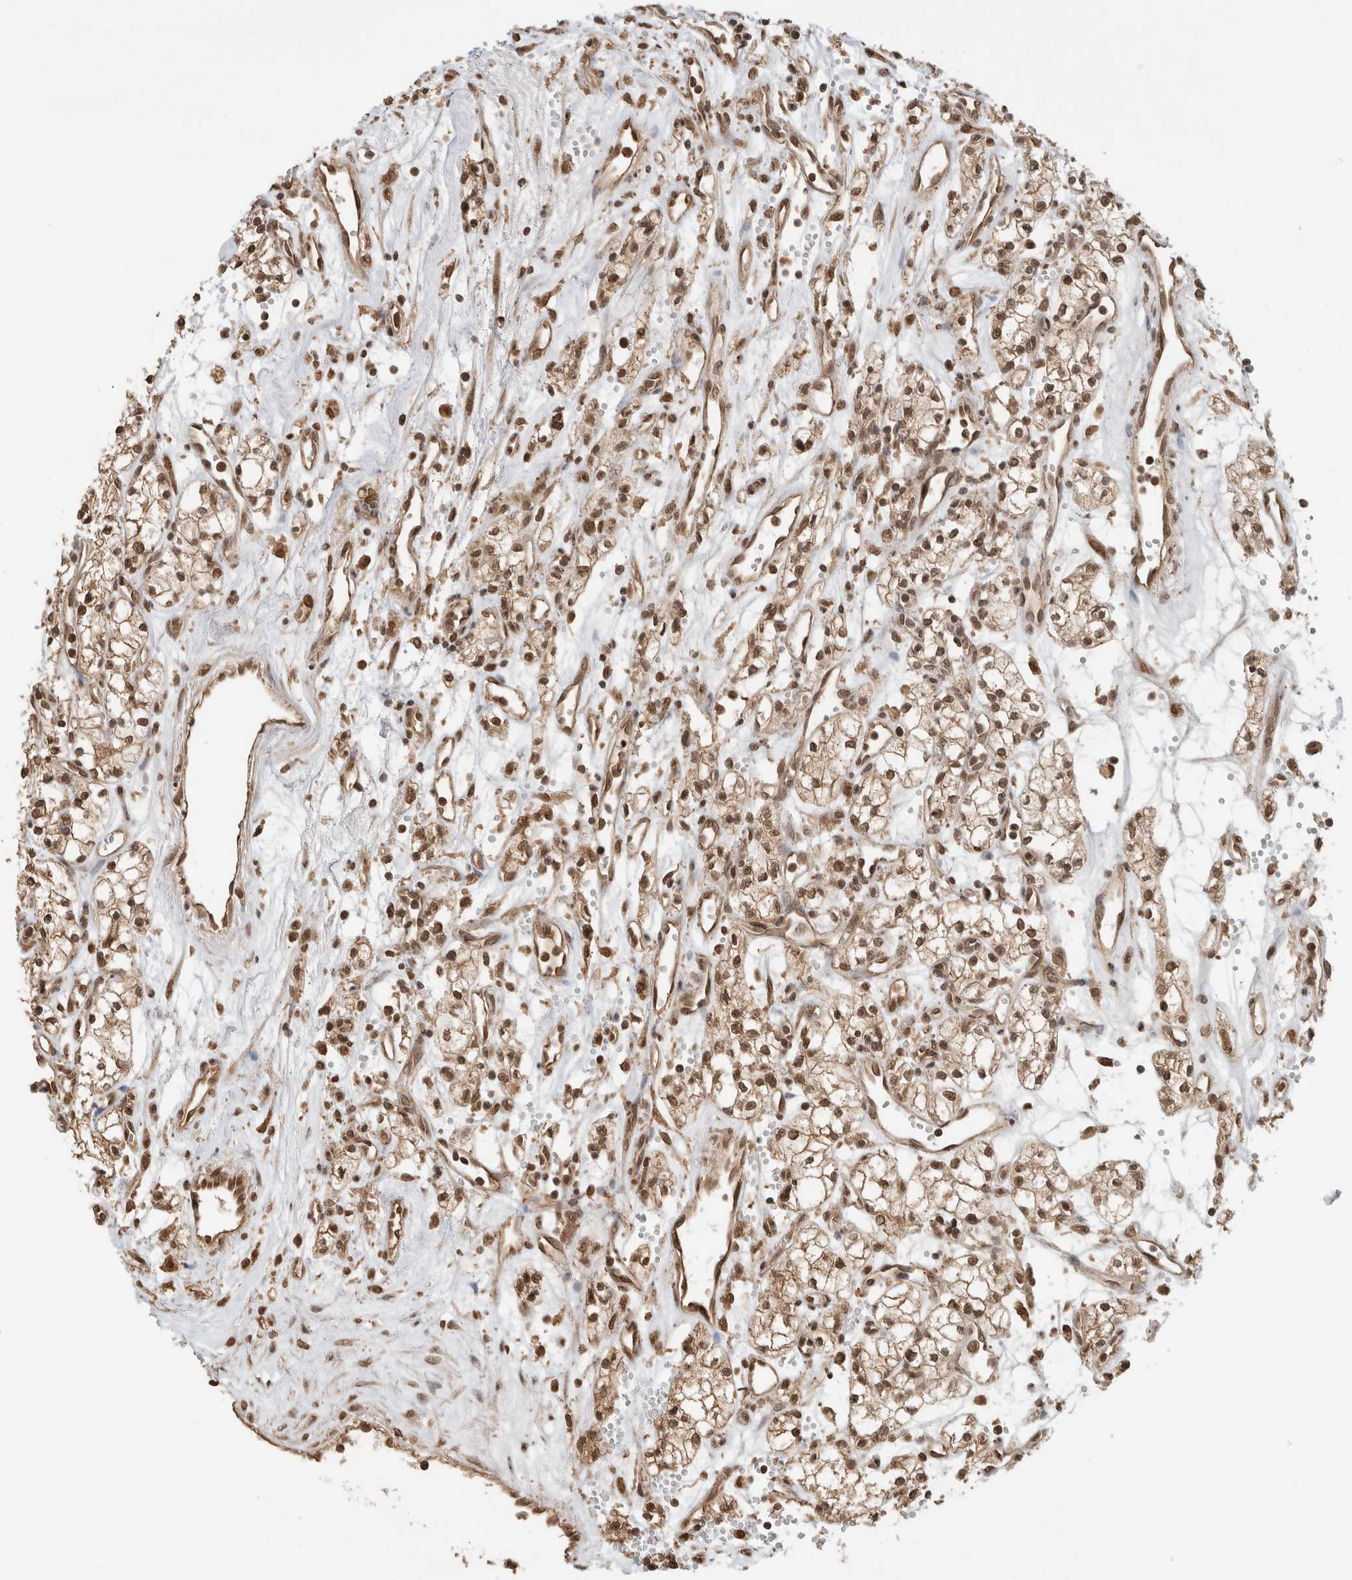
{"staining": {"intensity": "moderate", "quantity": ">75%", "location": "cytoplasmic/membranous,nuclear"}, "tissue": "renal cancer", "cell_type": "Tumor cells", "image_type": "cancer", "snomed": [{"axis": "morphology", "description": "Adenocarcinoma, NOS"}, {"axis": "topography", "description": "Kidney"}], "caption": "Adenocarcinoma (renal) stained with a brown dye shows moderate cytoplasmic/membranous and nuclear positive expression in approximately >75% of tumor cells.", "gene": "C1orf21", "patient": {"sex": "male", "age": 59}}